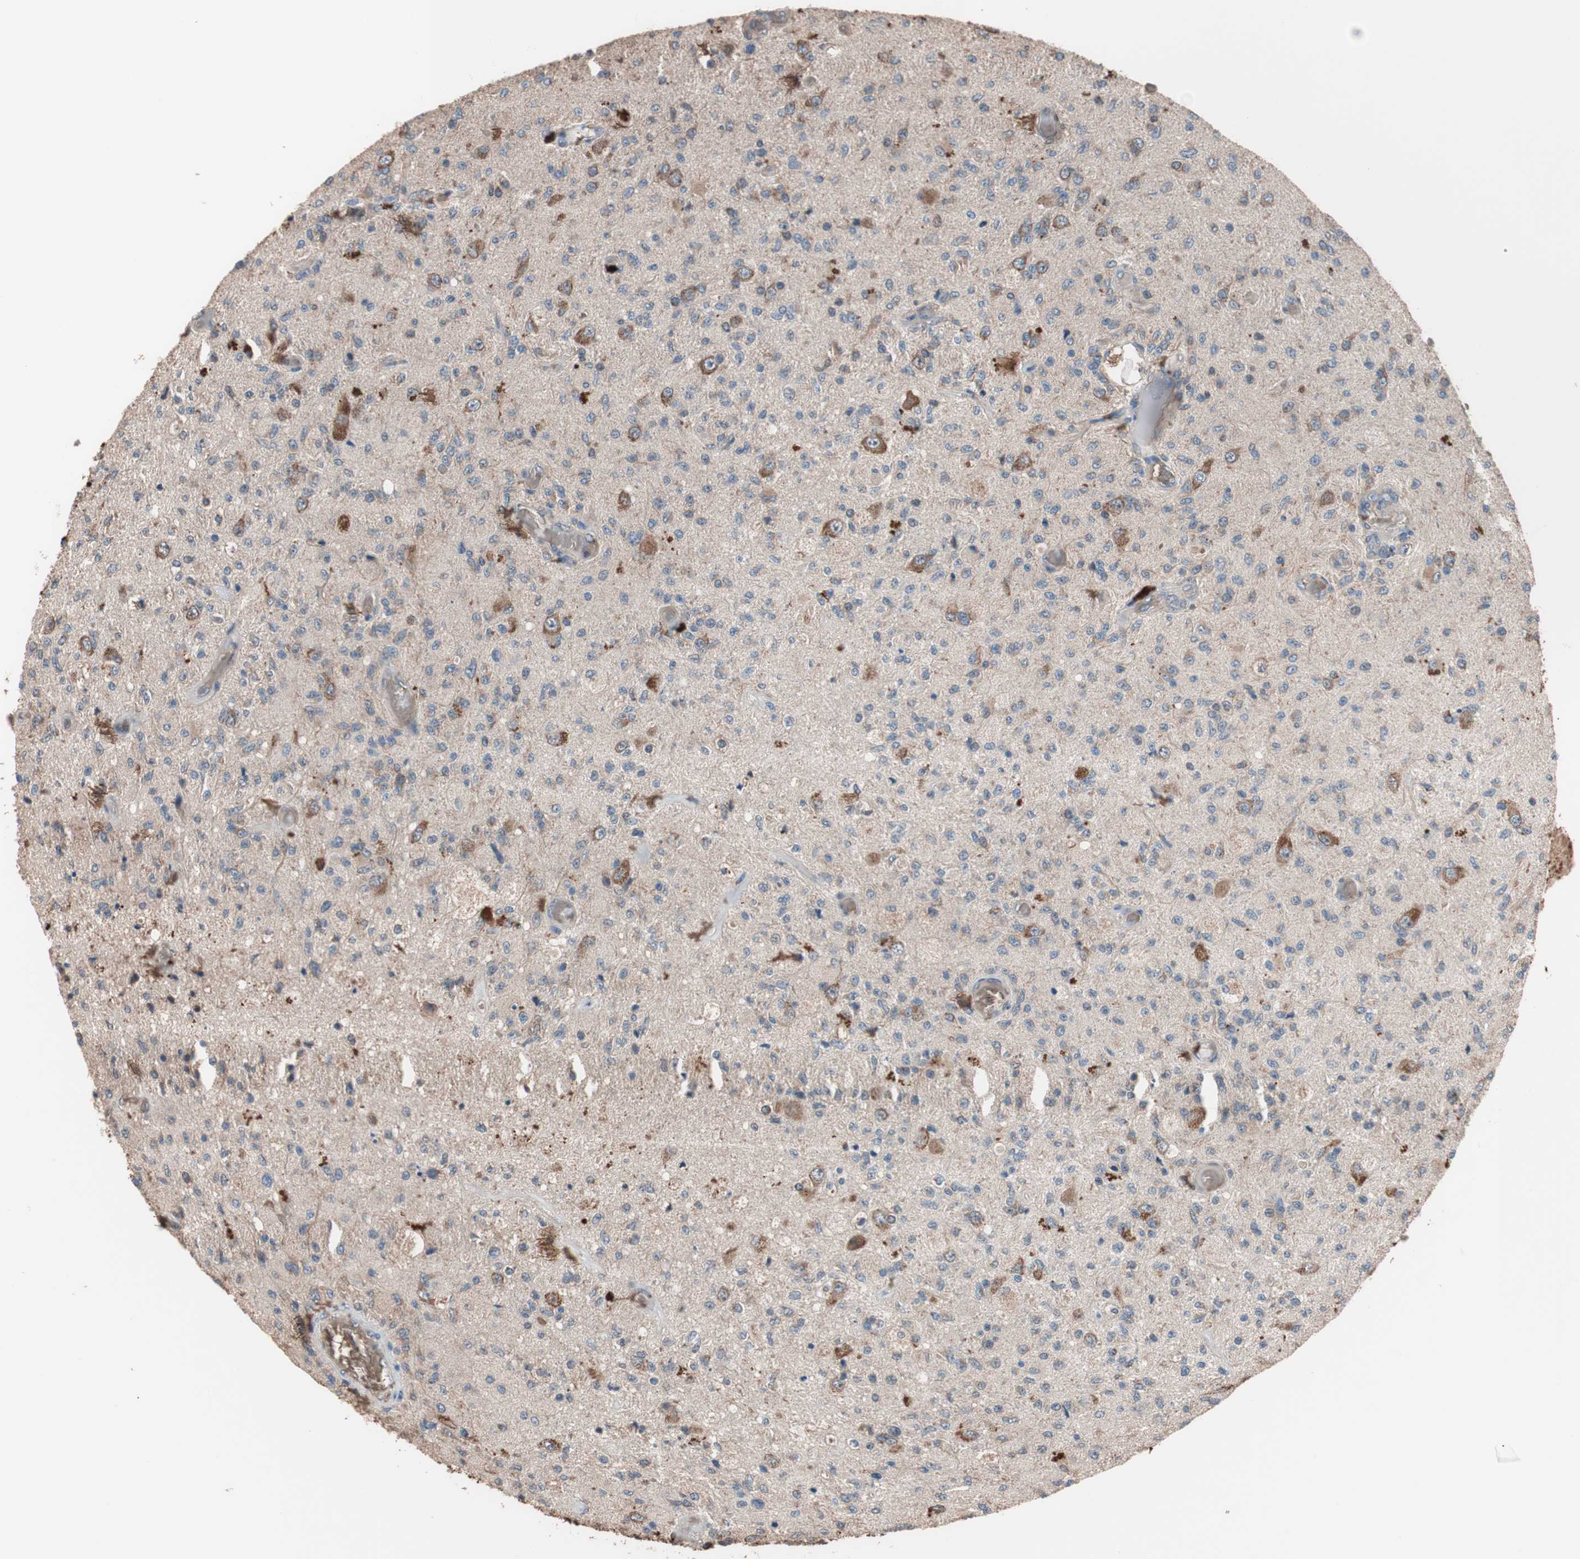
{"staining": {"intensity": "moderate", "quantity": "25%-75%", "location": "cytoplasmic/membranous"}, "tissue": "glioma", "cell_type": "Tumor cells", "image_type": "cancer", "snomed": [{"axis": "morphology", "description": "Normal tissue, NOS"}, {"axis": "morphology", "description": "Glioma, malignant, High grade"}, {"axis": "topography", "description": "Cerebral cortex"}], "caption": "Approximately 25%-75% of tumor cells in glioma reveal moderate cytoplasmic/membranous protein positivity as visualized by brown immunohistochemical staining.", "gene": "GLYCTK", "patient": {"sex": "male", "age": 77}}